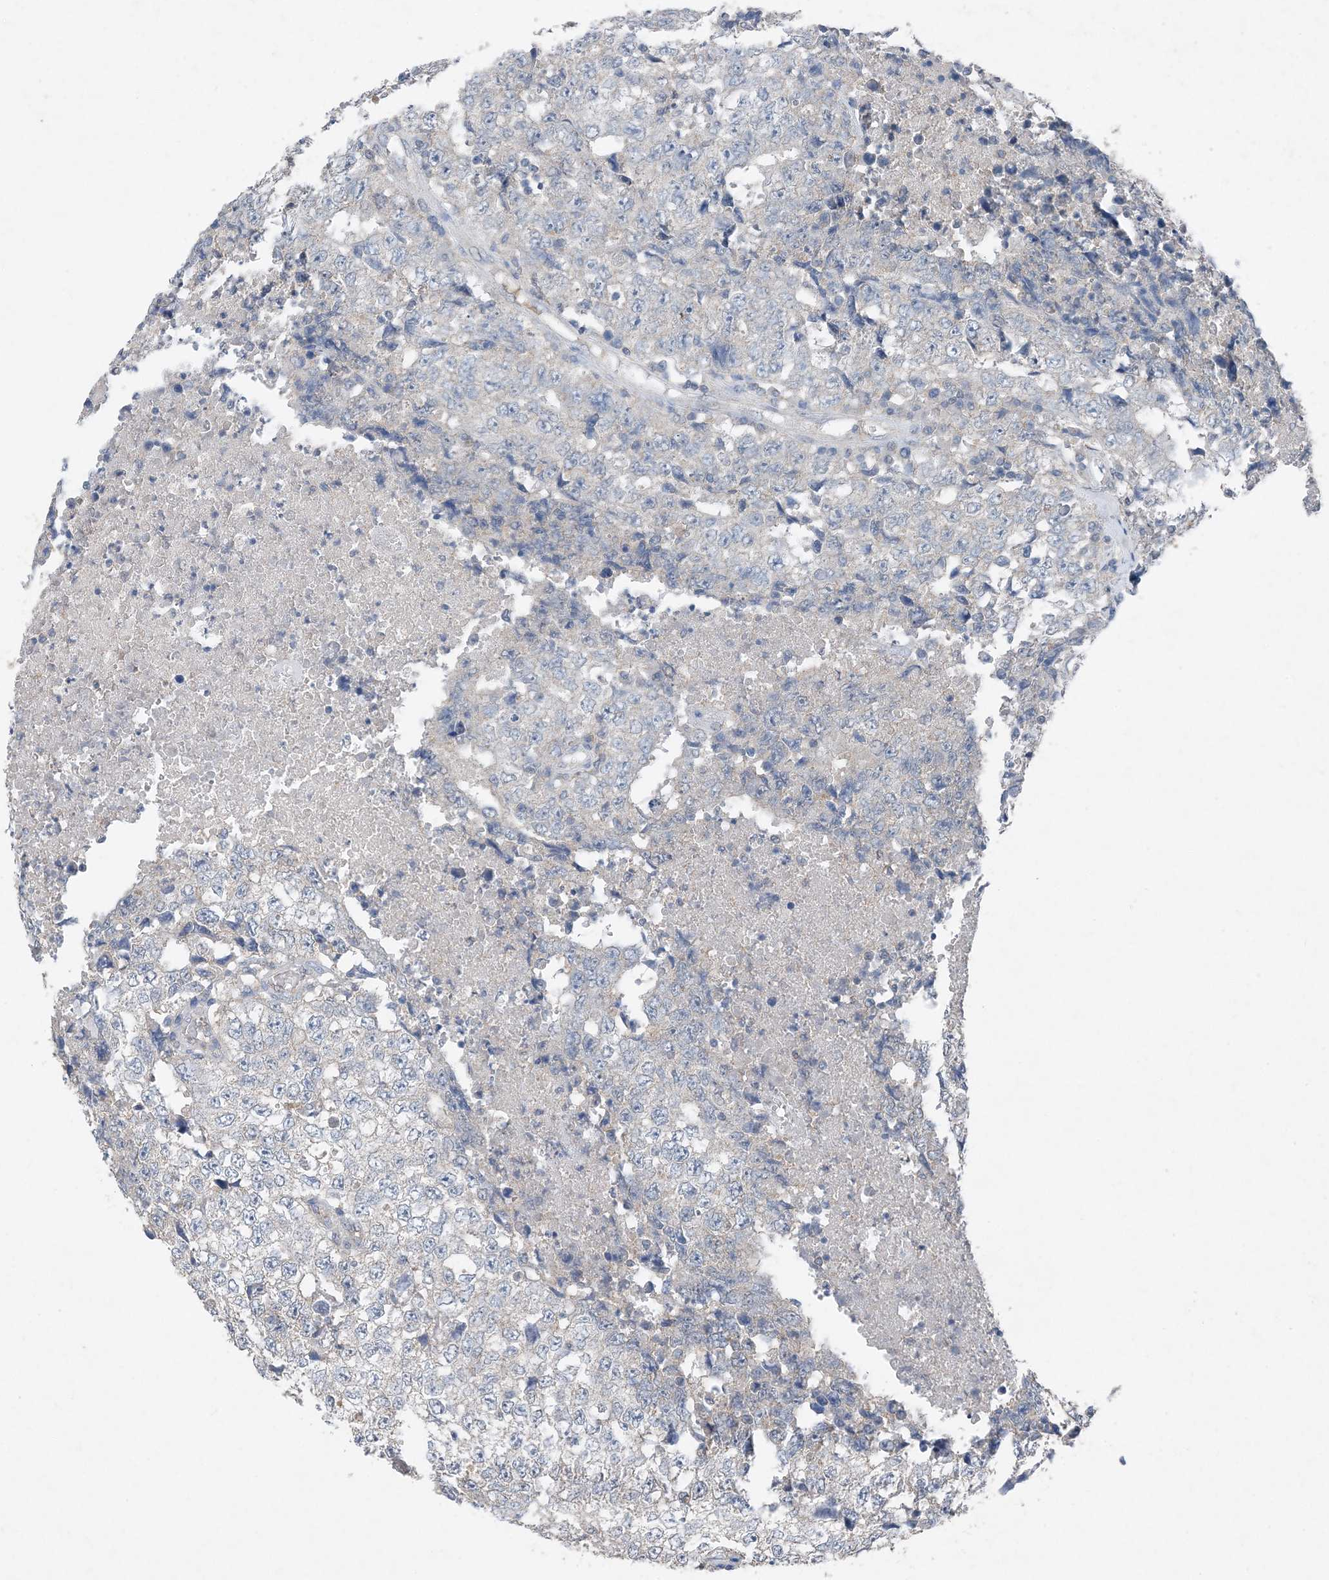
{"staining": {"intensity": "negative", "quantity": "none", "location": "none"}, "tissue": "testis cancer", "cell_type": "Tumor cells", "image_type": "cancer", "snomed": [{"axis": "morphology", "description": "Necrosis, NOS"}, {"axis": "morphology", "description": "Carcinoma, Embryonal, NOS"}, {"axis": "topography", "description": "Testis"}], "caption": "DAB immunohistochemical staining of embryonal carcinoma (testis) reveals no significant staining in tumor cells.", "gene": "FCN3", "patient": {"sex": "male", "age": 19}}